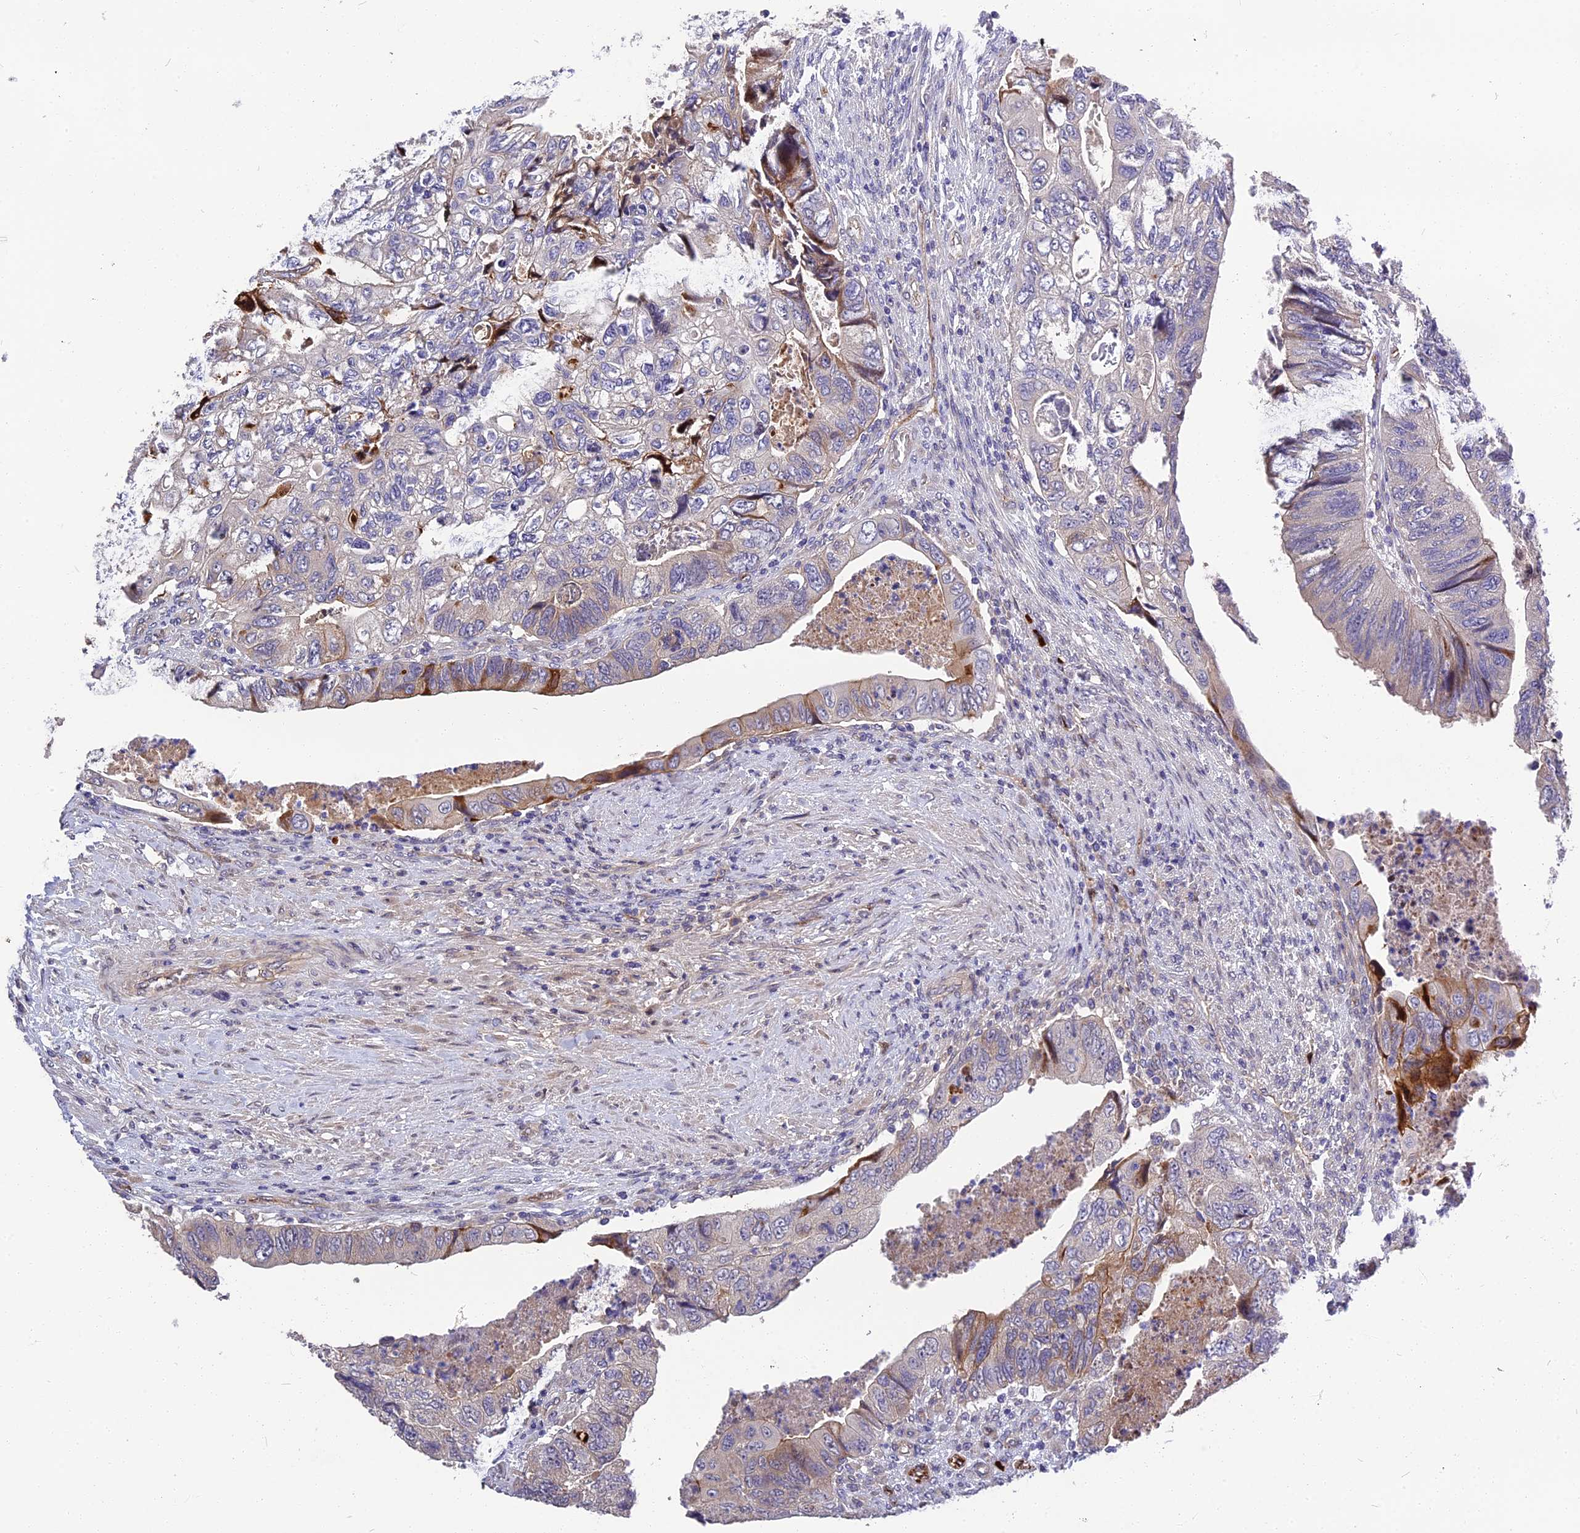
{"staining": {"intensity": "moderate", "quantity": "<25%", "location": "cytoplasmic/membranous"}, "tissue": "colorectal cancer", "cell_type": "Tumor cells", "image_type": "cancer", "snomed": [{"axis": "morphology", "description": "Adenocarcinoma, NOS"}, {"axis": "topography", "description": "Rectum"}], "caption": "An image of colorectal cancer stained for a protein demonstrates moderate cytoplasmic/membranous brown staining in tumor cells. (Stains: DAB in brown, nuclei in blue, Microscopy: brightfield microscopy at high magnification).", "gene": "MFSD2A", "patient": {"sex": "male", "age": 63}}